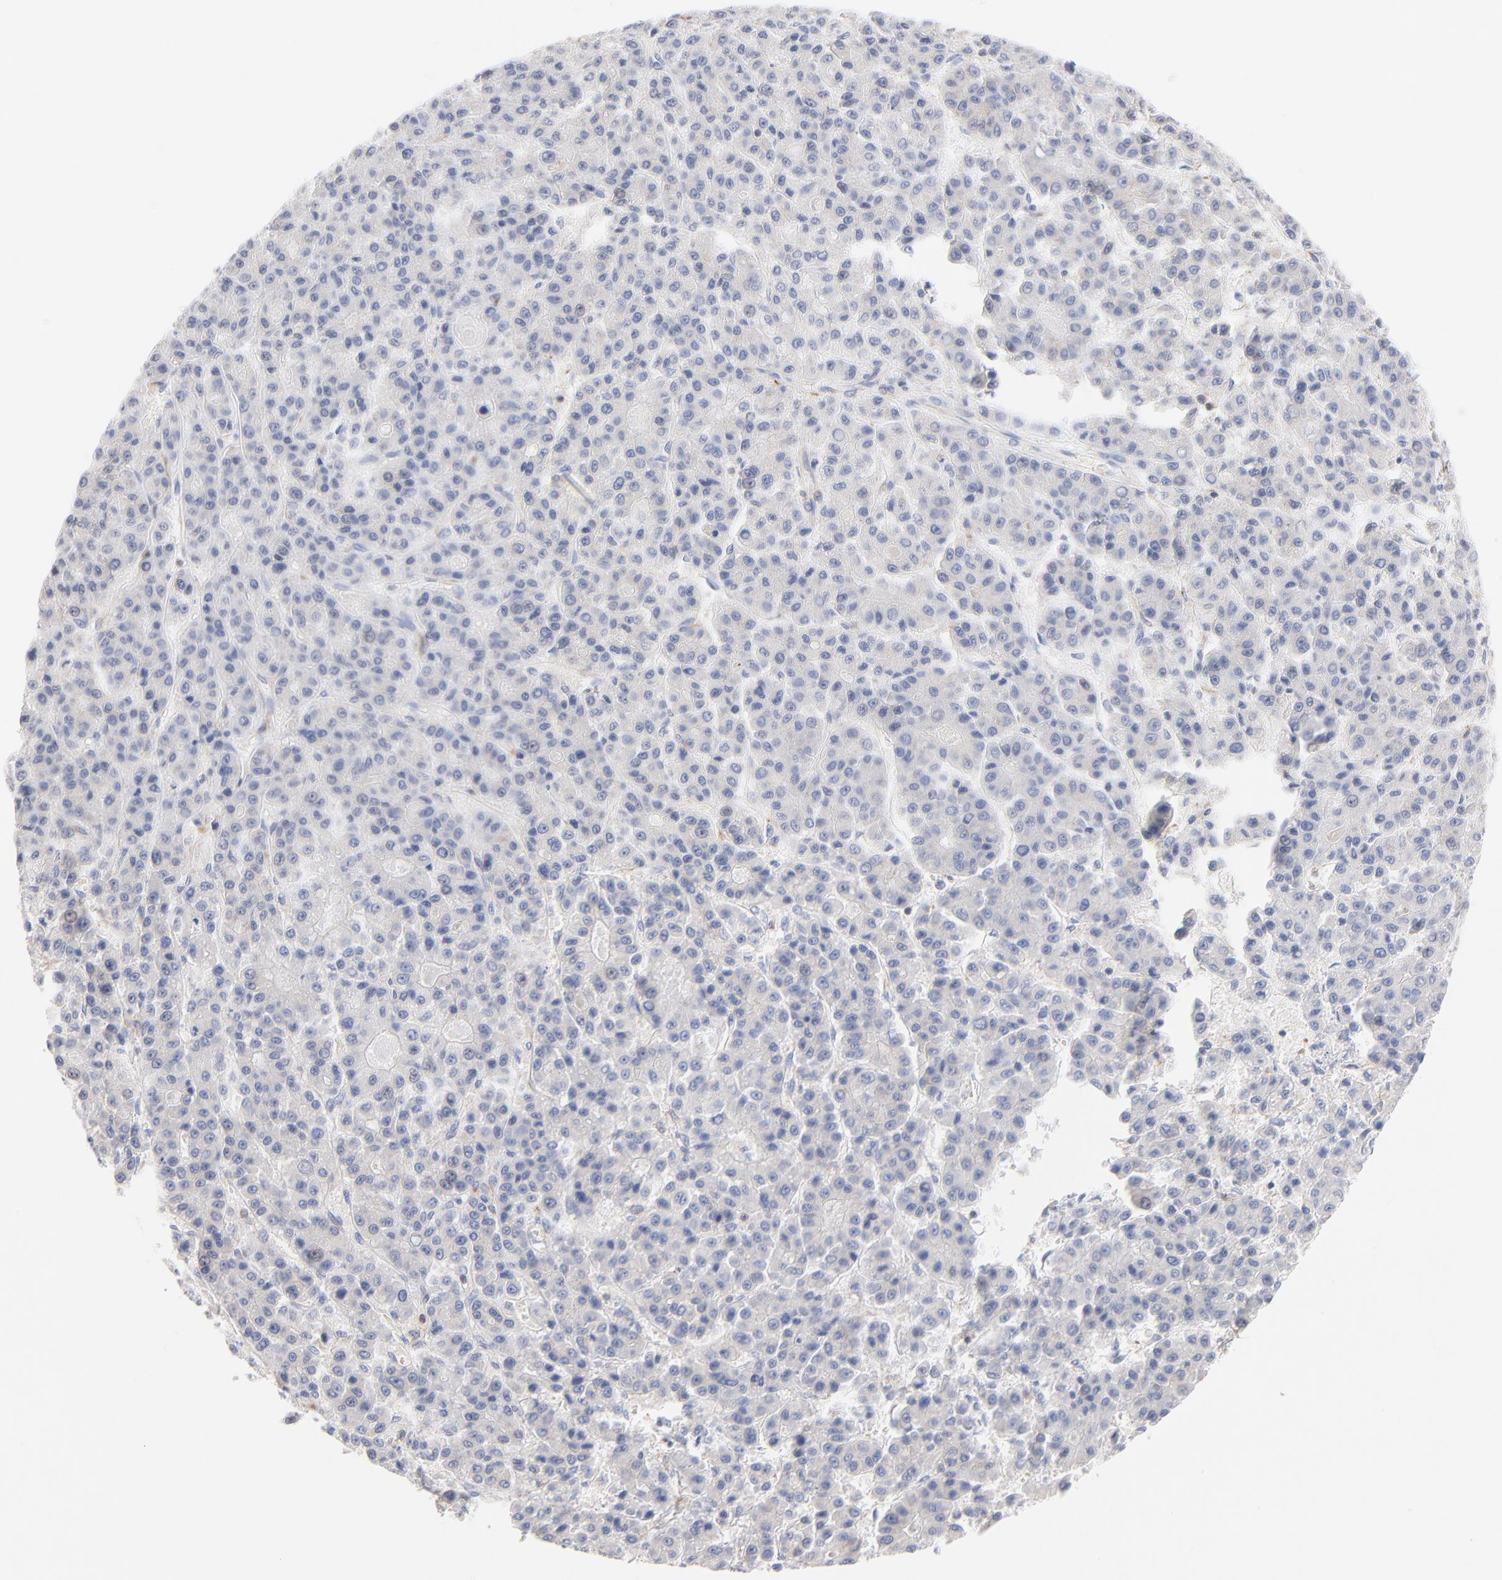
{"staining": {"intensity": "negative", "quantity": "none", "location": "none"}, "tissue": "liver cancer", "cell_type": "Tumor cells", "image_type": "cancer", "snomed": [{"axis": "morphology", "description": "Carcinoma, Hepatocellular, NOS"}, {"axis": "topography", "description": "Liver"}], "caption": "DAB (3,3'-diaminobenzidine) immunohistochemical staining of human hepatocellular carcinoma (liver) demonstrates no significant expression in tumor cells.", "gene": "SEPTIN6", "patient": {"sex": "male", "age": 70}}